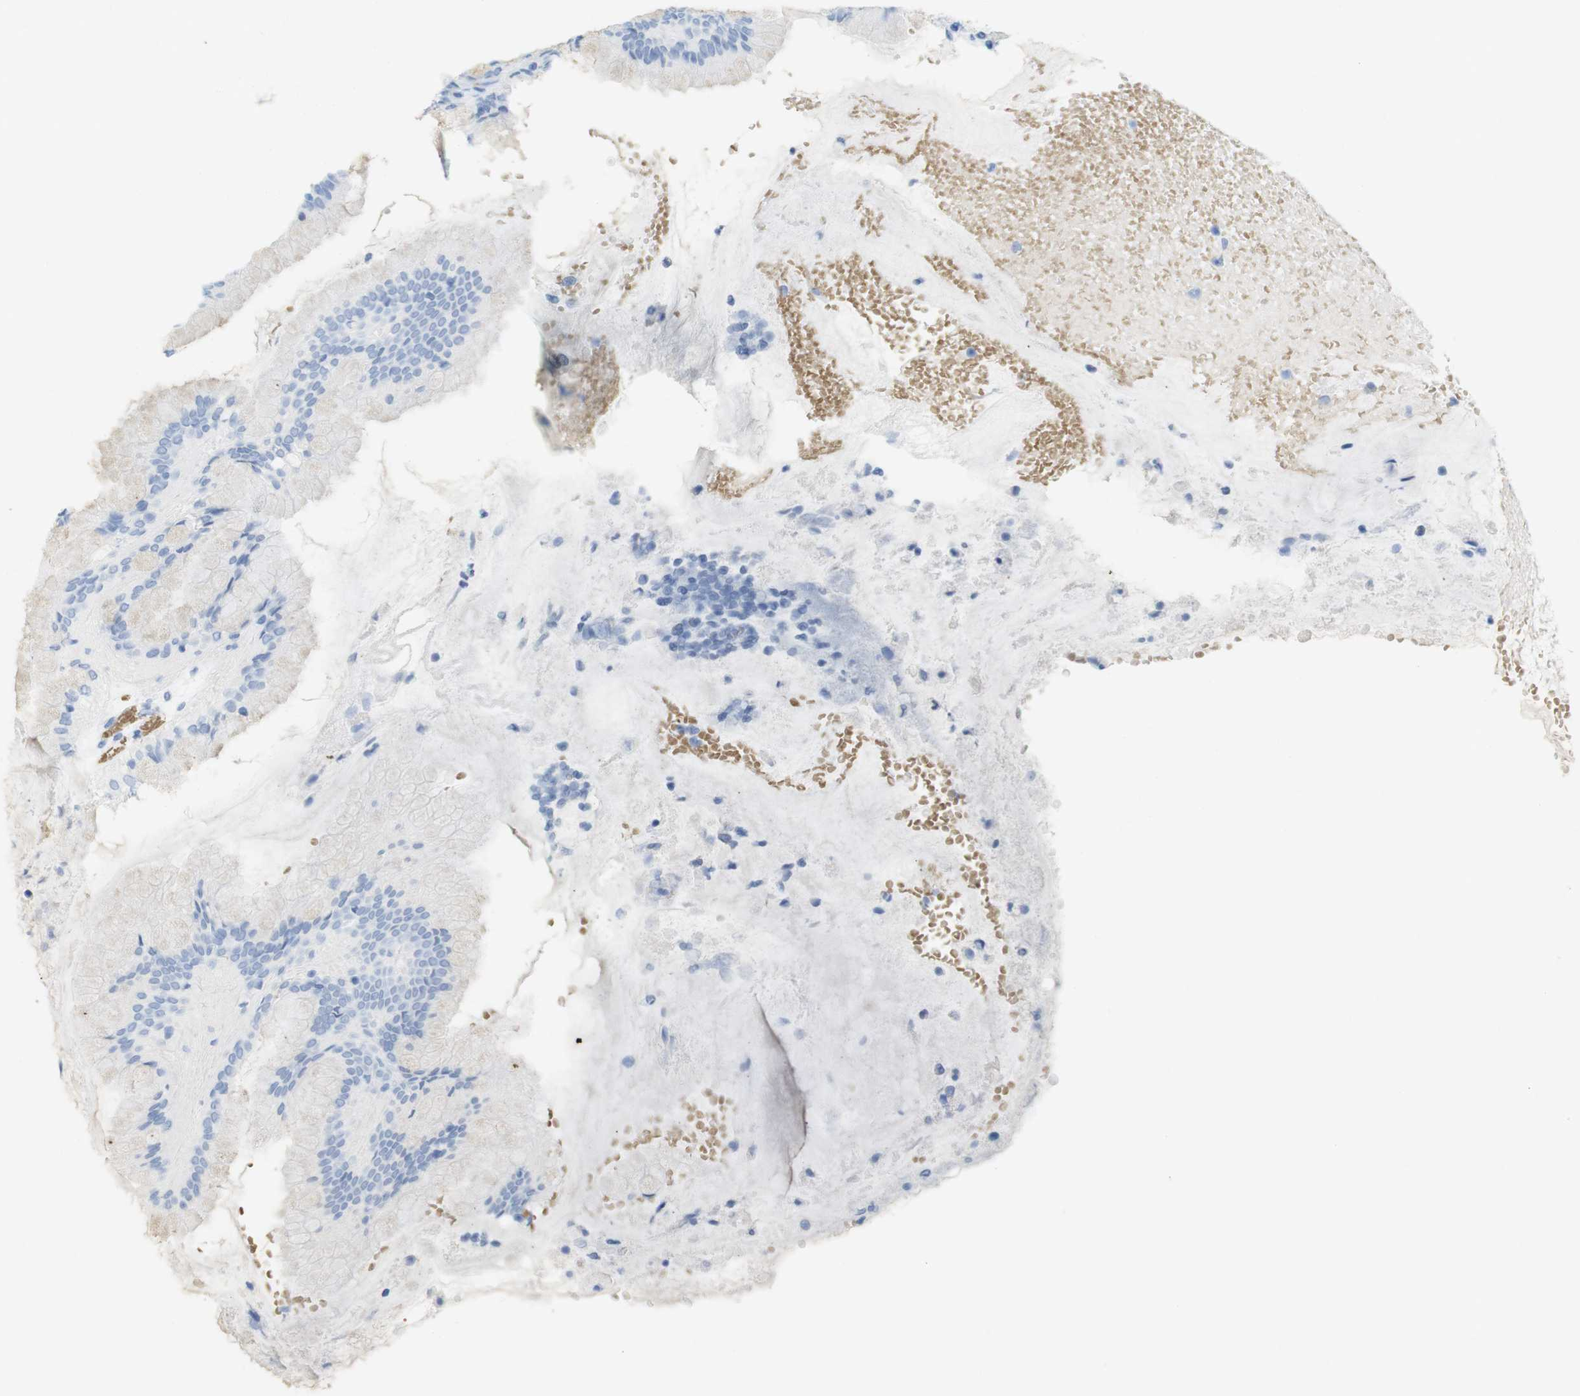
{"staining": {"intensity": "negative", "quantity": "none", "location": "none"}, "tissue": "stomach", "cell_type": "Glandular cells", "image_type": "normal", "snomed": [{"axis": "morphology", "description": "Normal tissue, NOS"}, {"axis": "topography", "description": "Stomach"}, {"axis": "topography", "description": "Stomach, lower"}], "caption": "The IHC histopathology image has no significant positivity in glandular cells of stomach. (Stains: DAB (3,3'-diaminobenzidine) immunohistochemistry (IHC) with hematoxylin counter stain, Microscopy: brightfield microscopy at high magnification).", "gene": "TNNT2", "patient": {"sex": "female", "age": 75}}